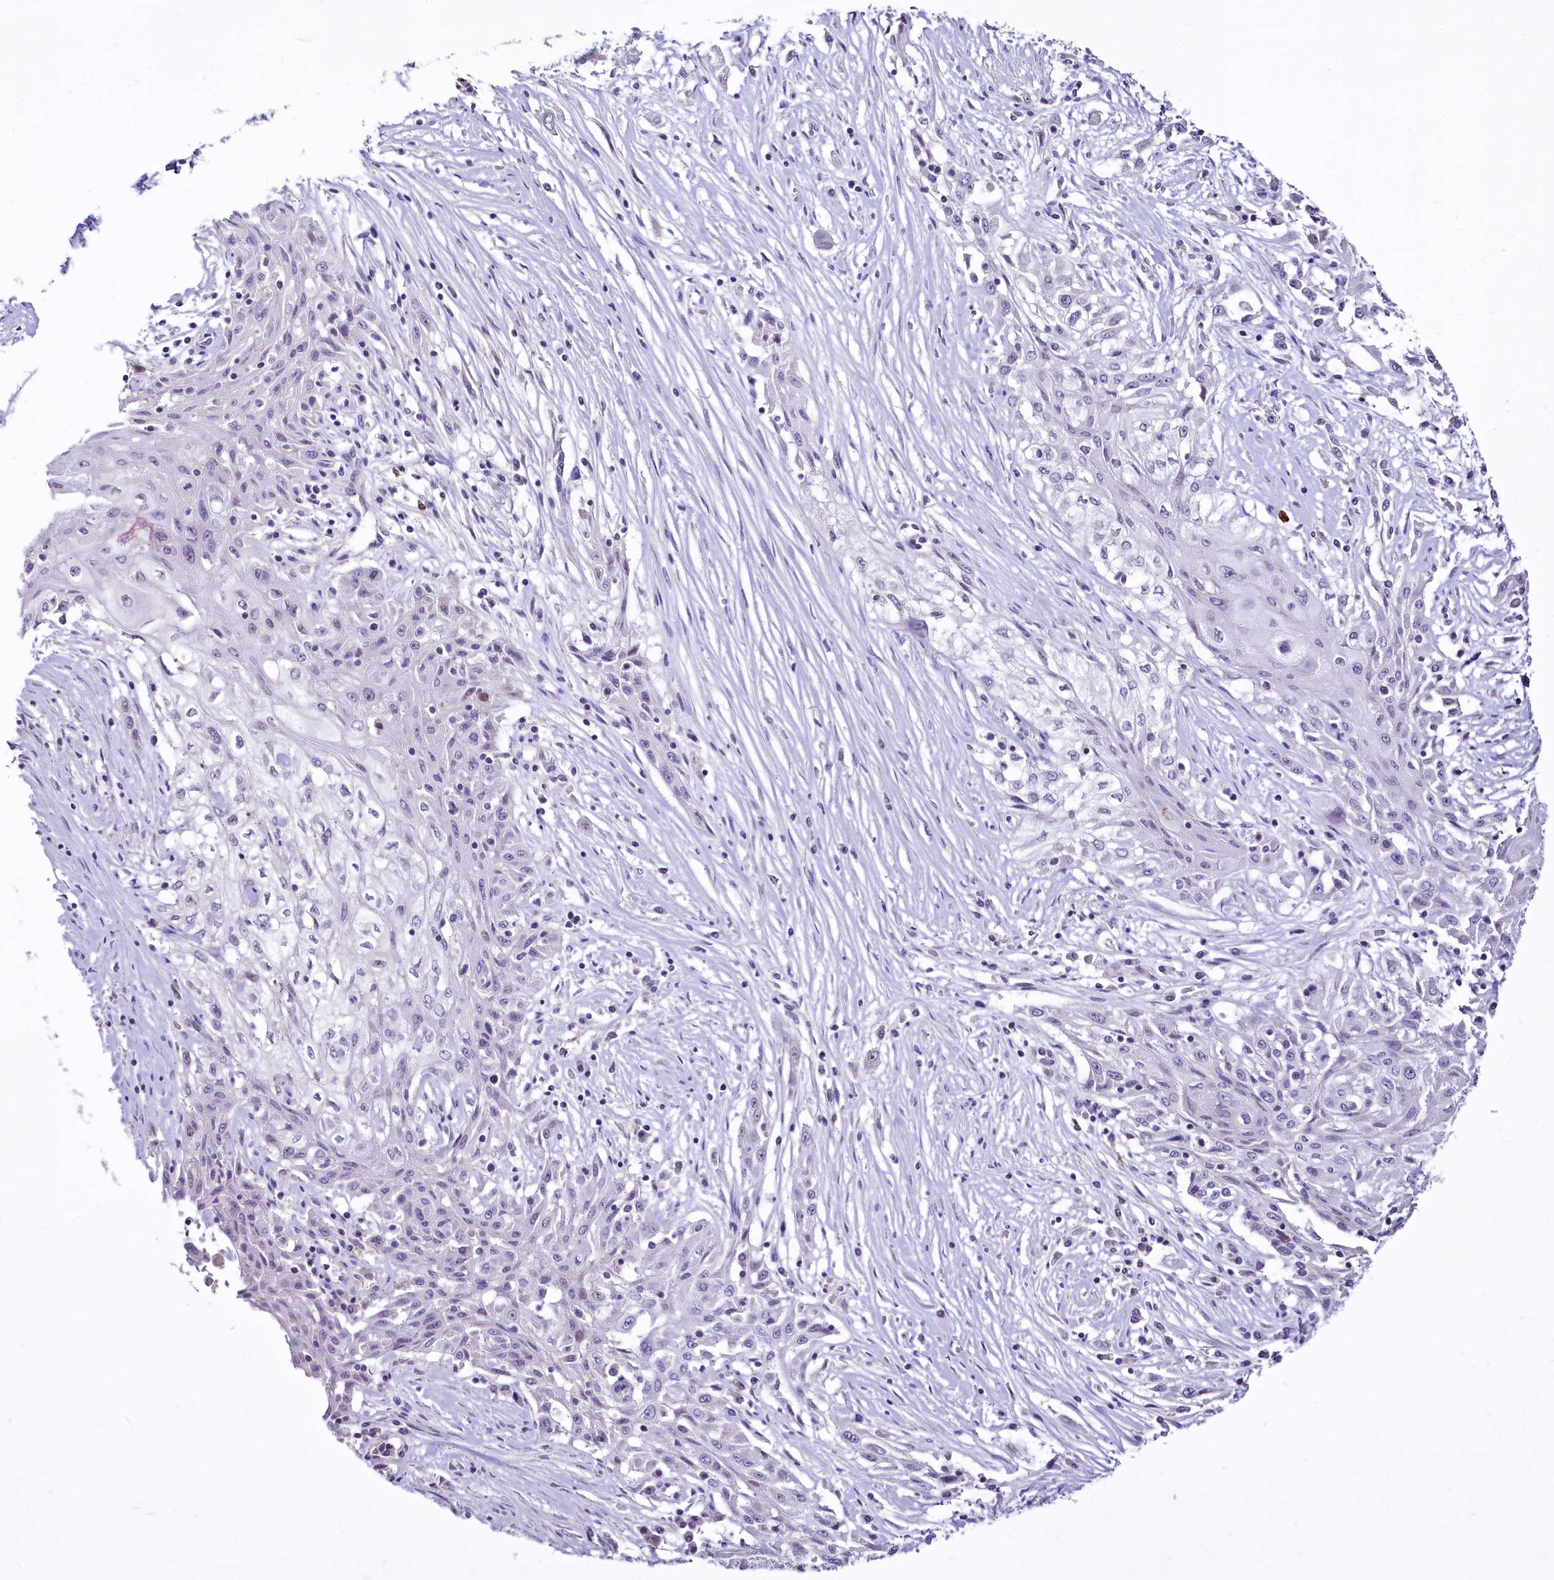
{"staining": {"intensity": "negative", "quantity": "none", "location": "none"}, "tissue": "skin cancer", "cell_type": "Tumor cells", "image_type": "cancer", "snomed": [{"axis": "morphology", "description": "Squamous cell carcinoma, NOS"}, {"axis": "morphology", "description": "Squamous cell carcinoma, metastatic, NOS"}, {"axis": "topography", "description": "Skin"}, {"axis": "topography", "description": "Lymph node"}], "caption": "Tumor cells are negative for protein expression in human metastatic squamous cell carcinoma (skin).", "gene": "BANK1", "patient": {"sex": "male", "age": 75}}